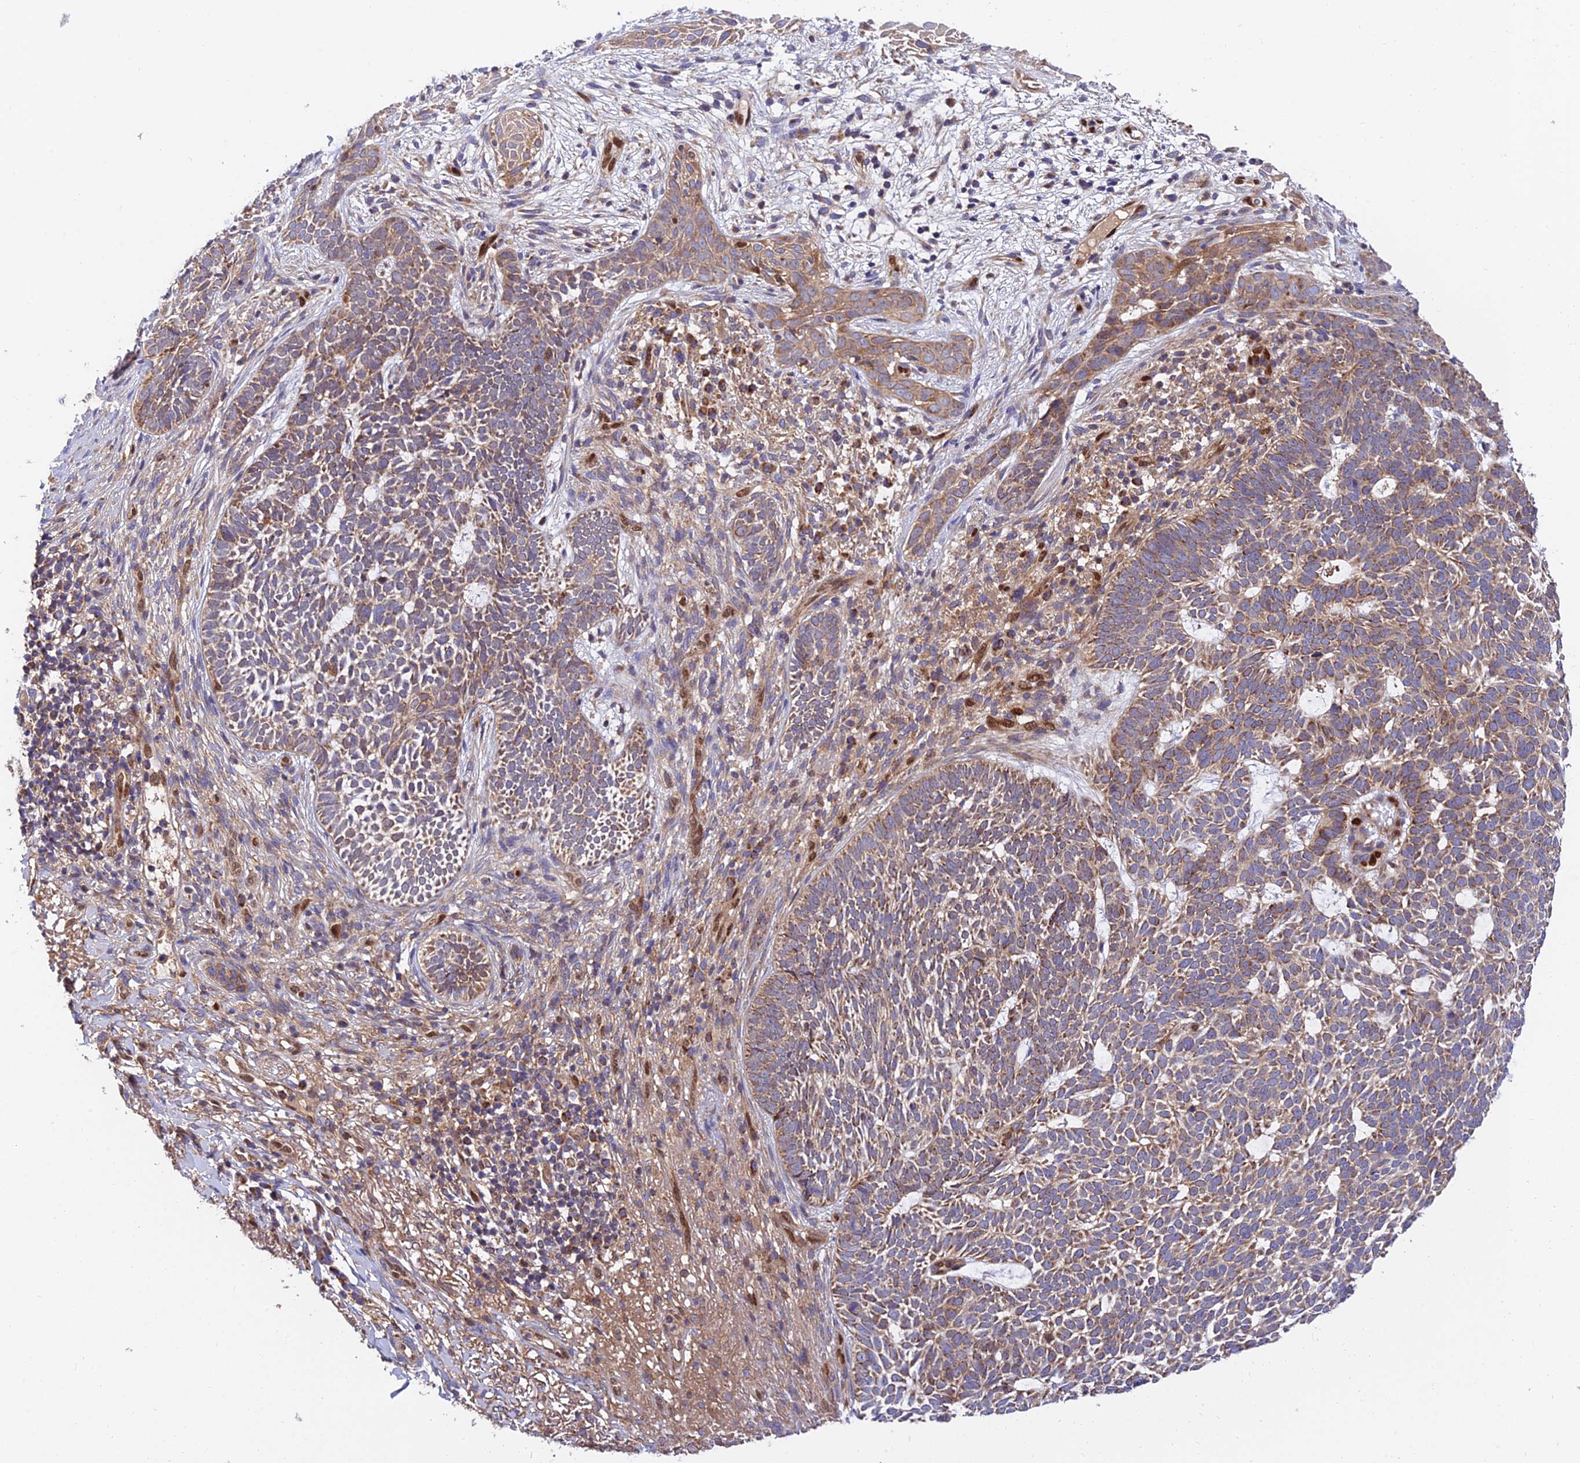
{"staining": {"intensity": "moderate", "quantity": ">75%", "location": "cytoplasmic/membranous"}, "tissue": "skin cancer", "cell_type": "Tumor cells", "image_type": "cancer", "snomed": [{"axis": "morphology", "description": "Basal cell carcinoma"}, {"axis": "topography", "description": "Skin"}], "caption": "IHC micrograph of skin basal cell carcinoma stained for a protein (brown), which exhibits medium levels of moderate cytoplasmic/membranous staining in about >75% of tumor cells.", "gene": "PODNL1", "patient": {"sex": "female", "age": 78}}